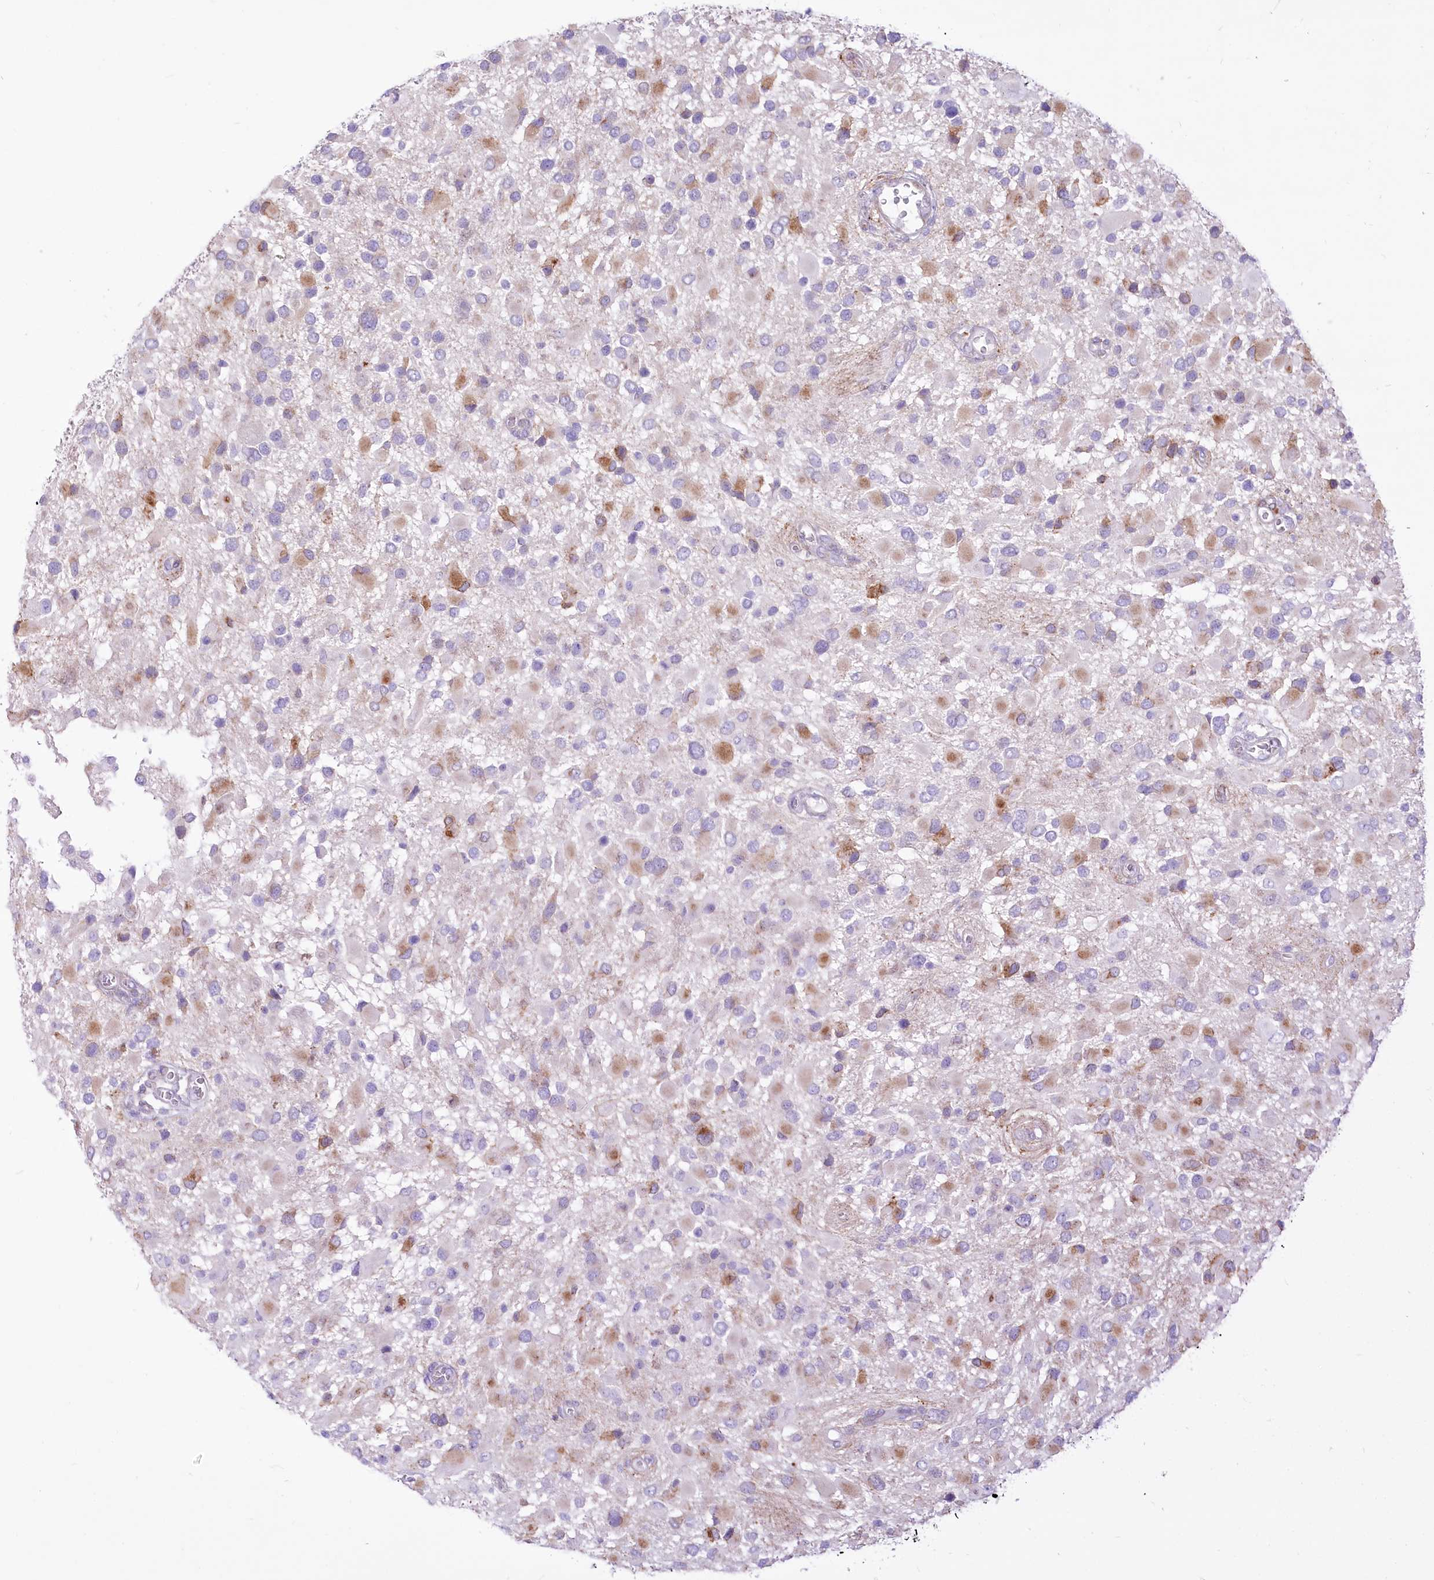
{"staining": {"intensity": "moderate", "quantity": "<25%", "location": "cytoplasmic/membranous"}, "tissue": "glioma", "cell_type": "Tumor cells", "image_type": "cancer", "snomed": [{"axis": "morphology", "description": "Glioma, malignant, High grade"}, {"axis": "topography", "description": "Brain"}], "caption": "Glioma was stained to show a protein in brown. There is low levels of moderate cytoplasmic/membranous expression in about <25% of tumor cells.", "gene": "STT3B", "patient": {"sex": "male", "age": 53}}